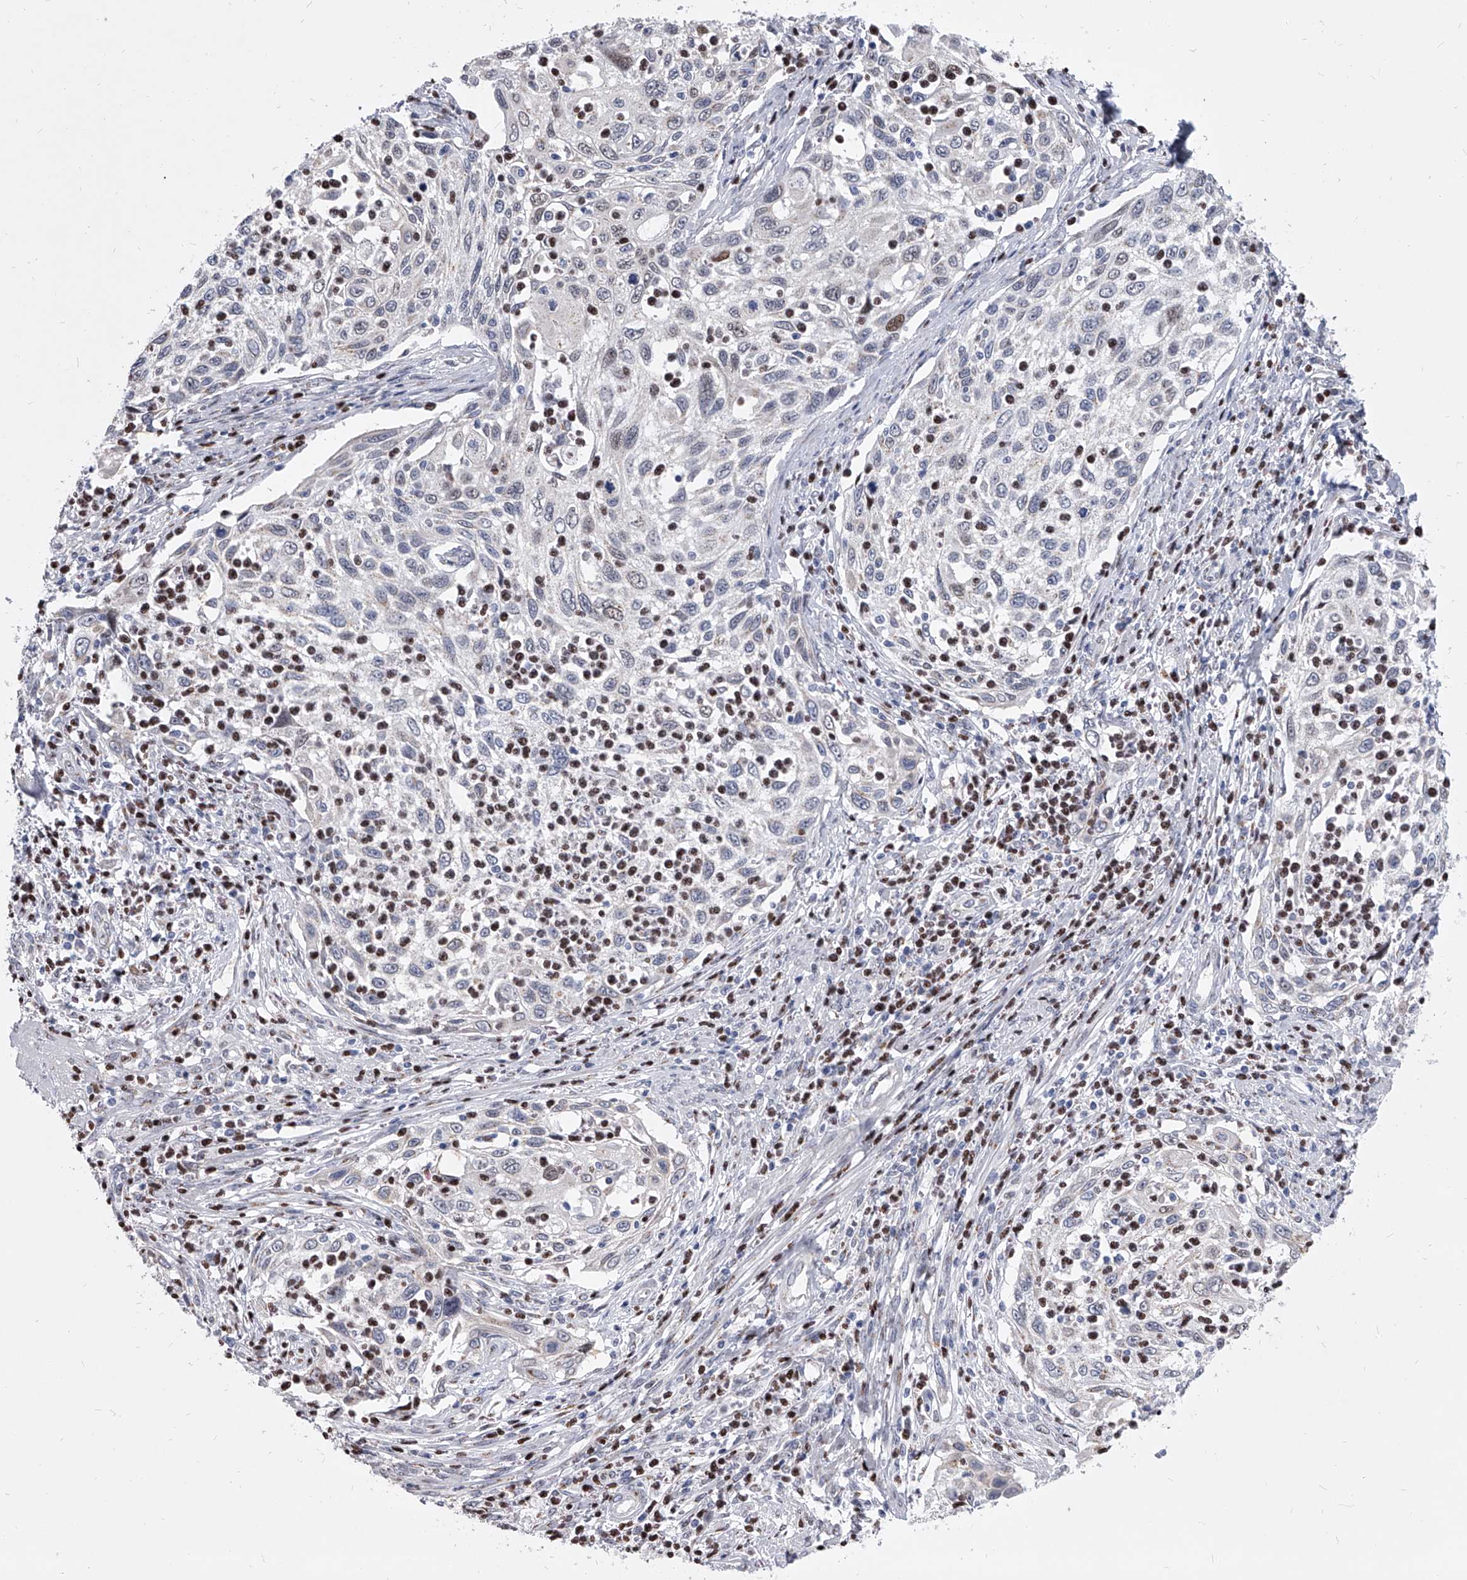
{"staining": {"intensity": "moderate", "quantity": "<25%", "location": "nuclear"}, "tissue": "cervical cancer", "cell_type": "Tumor cells", "image_type": "cancer", "snomed": [{"axis": "morphology", "description": "Squamous cell carcinoma, NOS"}, {"axis": "topography", "description": "Cervix"}], "caption": "The immunohistochemical stain shows moderate nuclear positivity in tumor cells of cervical cancer (squamous cell carcinoma) tissue.", "gene": "EVA1C", "patient": {"sex": "female", "age": 70}}